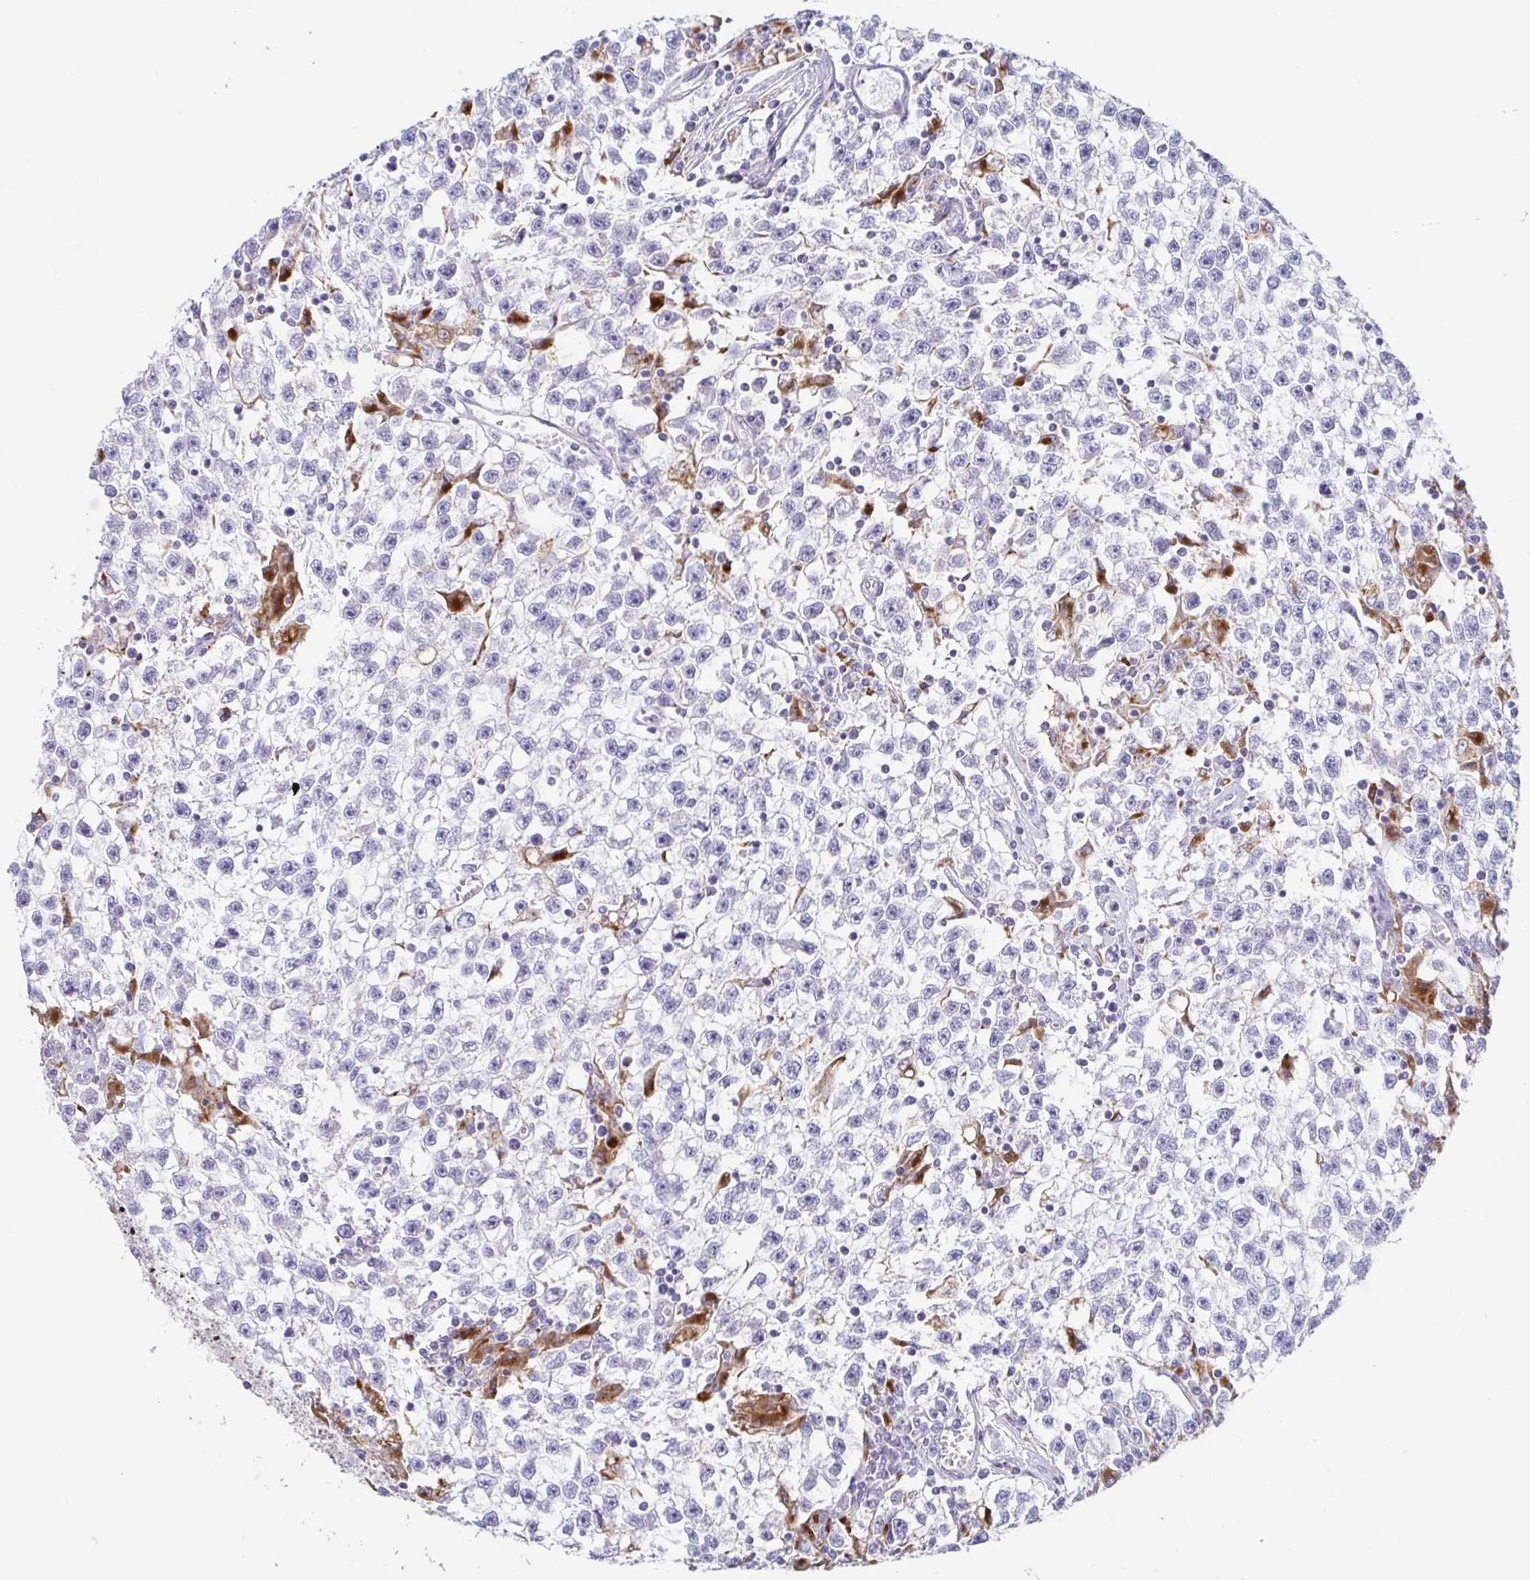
{"staining": {"intensity": "negative", "quantity": "none", "location": "none"}, "tissue": "testis cancer", "cell_type": "Tumor cells", "image_type": "cancer", "snomed": [{"axis": "morphology", "description": "Seminoma, NOS"}, {"axis": "topography", "description": "Testis"}], "caption": "DAB (3,3'-diaminobenzidine) immunohistochemical staining of human testis seminoma exhibits no significant staining in tumor cells.", "gene": "ATP6V1G2", "patient": {"sex": "male", "age": 31}}